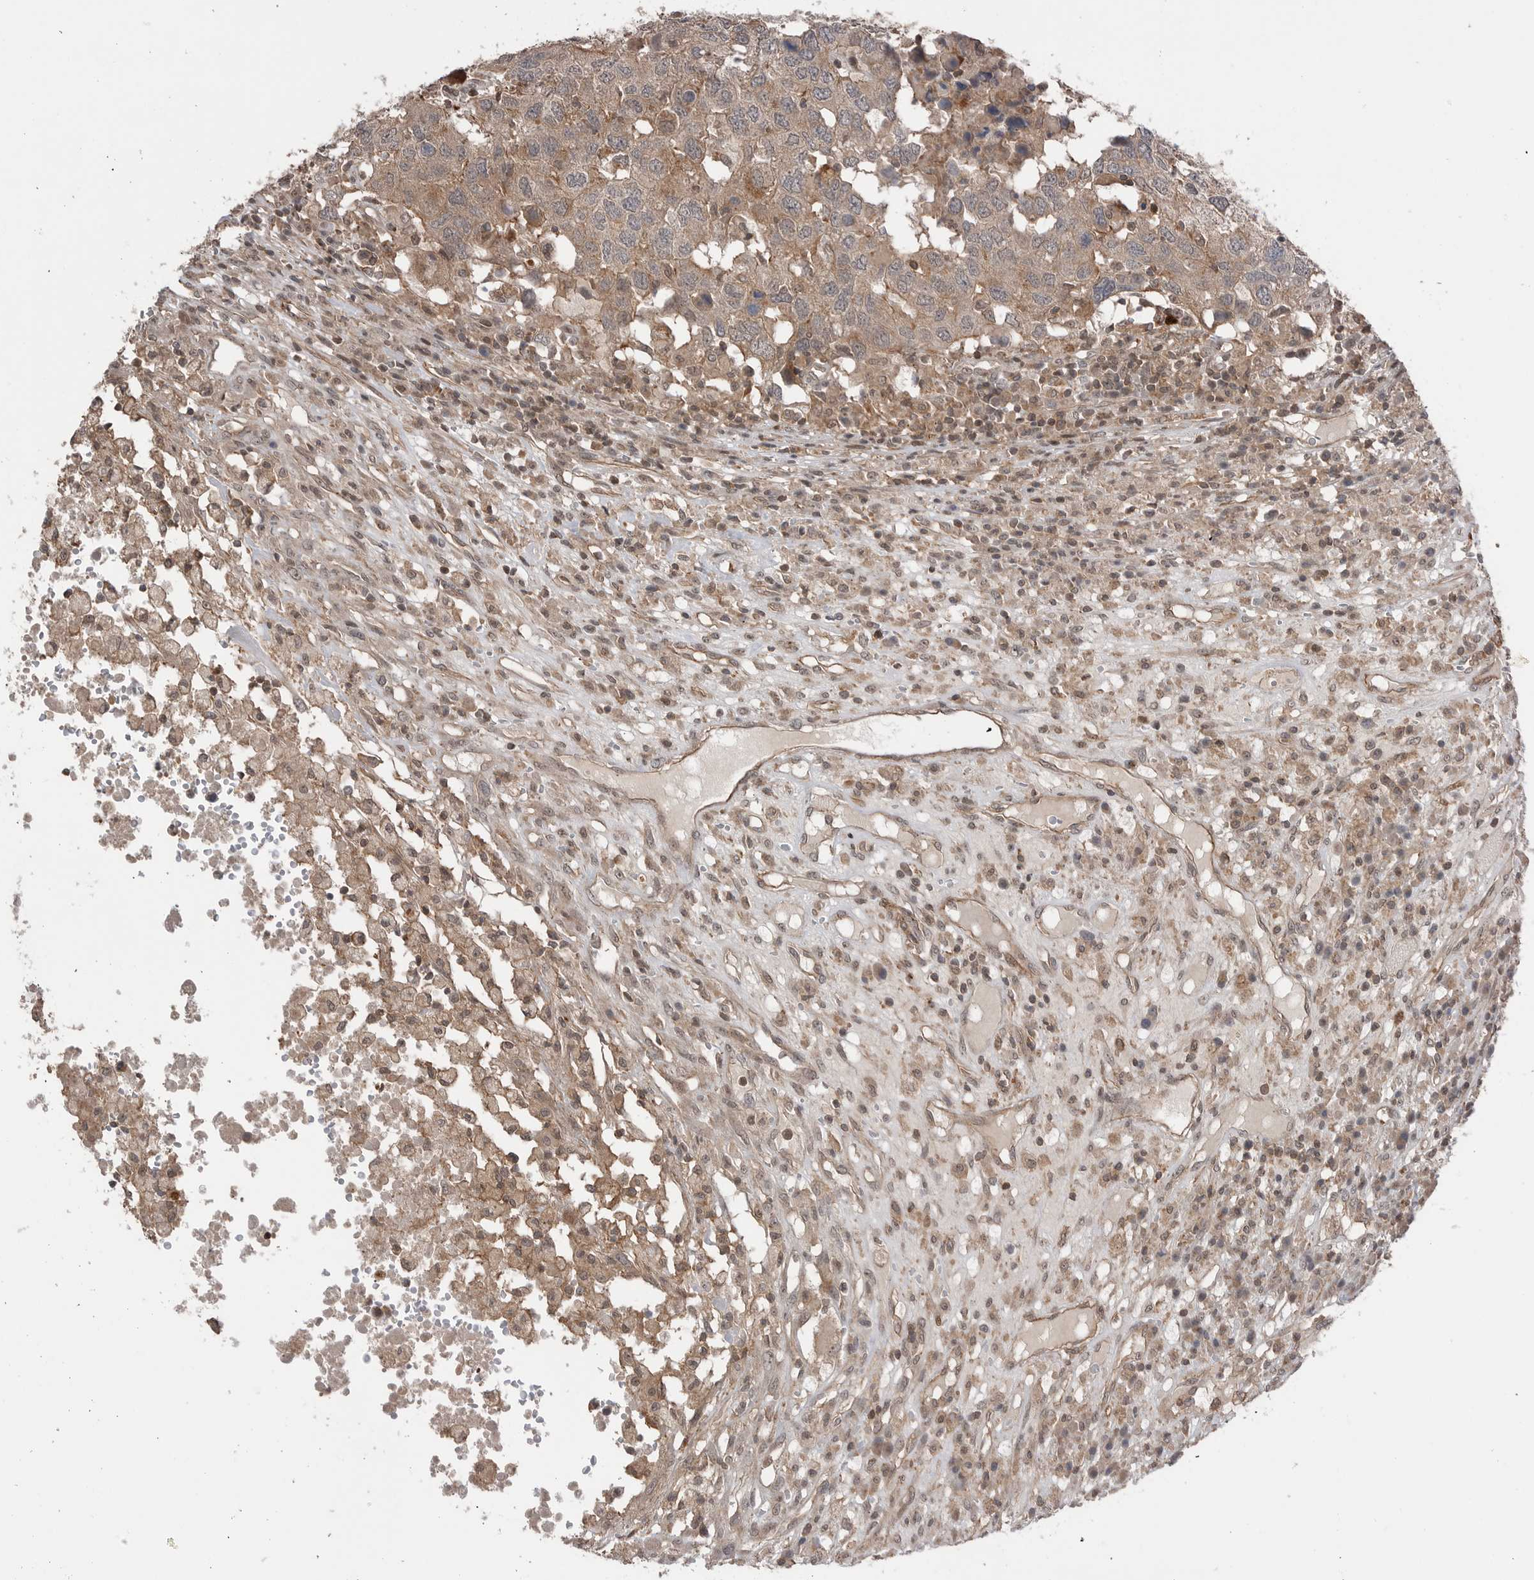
{"staining": {"intensity": "weak", "quantity": ">75%", "location": "cytoplasmic/membranous"}, "tissue": "head and neck cancer", "cell_type": "Tumor cells", "image_type": "cancer", "snomed": [{"axis": "morphology", "description": "Squamous cell carcinoma, NOS"}, {"axis": "topography", "description": "Head-Neck"}], "caption": "Human head and neck squamous cell carcinoma stained for a protein (brown) demonstrates weak cytoplasmic/membranous positive positivity in approximately >75% of tumor cells.", "gene": "PEAK1", "patient": {"sex": "male", "age": 66}}